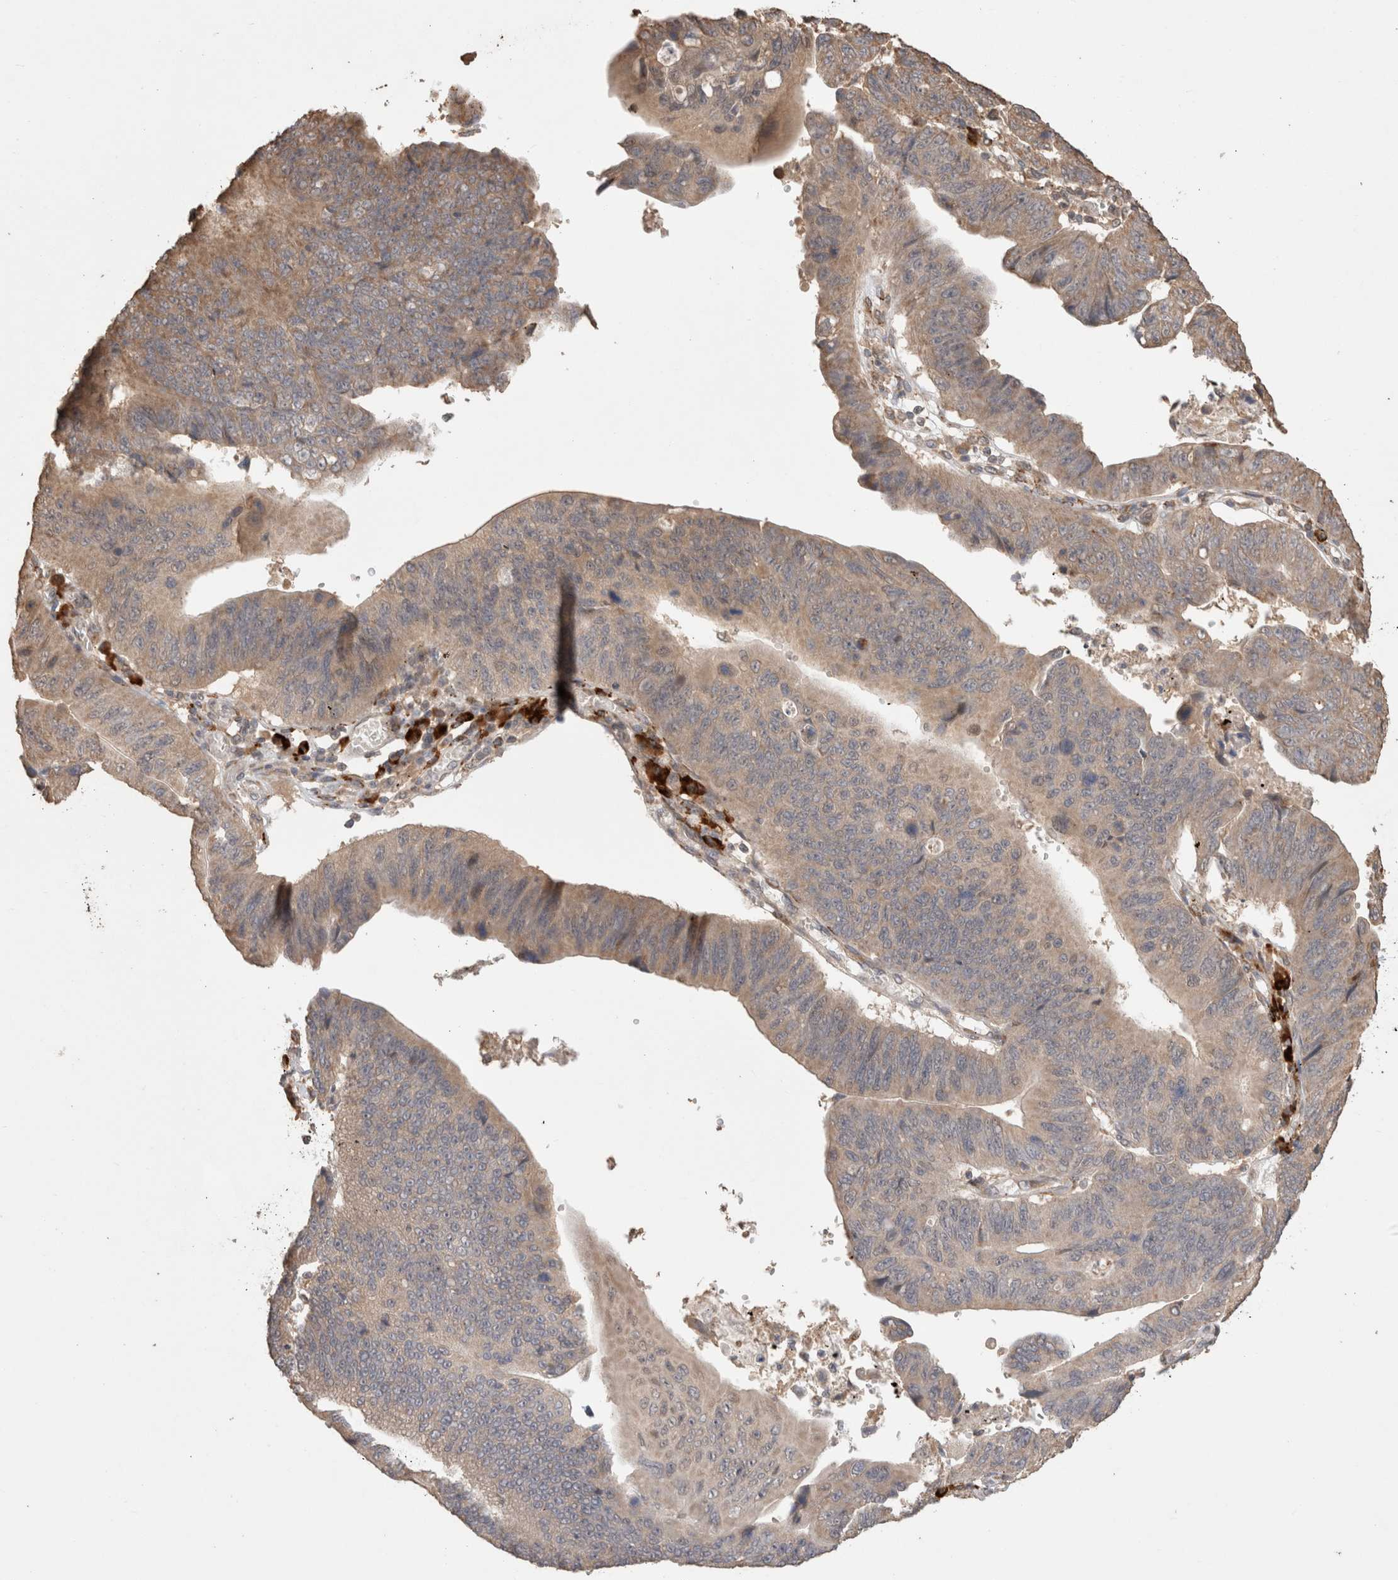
{"staining": {"intensity": "moderate", "quantity": "<25%", "location": "cytoplasmic/membranous"}, "tissue": "stomach cancer", "cell_type": "Tumor cells", "image_type": "cancer", "snomed": [{"axis": "morphology", "description": "Adenocarcinoma, NOS"}, {"axis": "topography", "description": "Stomach"}], "caption": "Protein staining of adenocarcinoma (stomach) tissue exhibits moderate cytoplasmic/membranous staining in about <25% of tumor cells. Using DAB (brown) and hematoxylin (blue) stains, captured at high magnification using brightfield microscopy.", "gene": "HROB", "patient": {"sex": "male", "age": 59}}